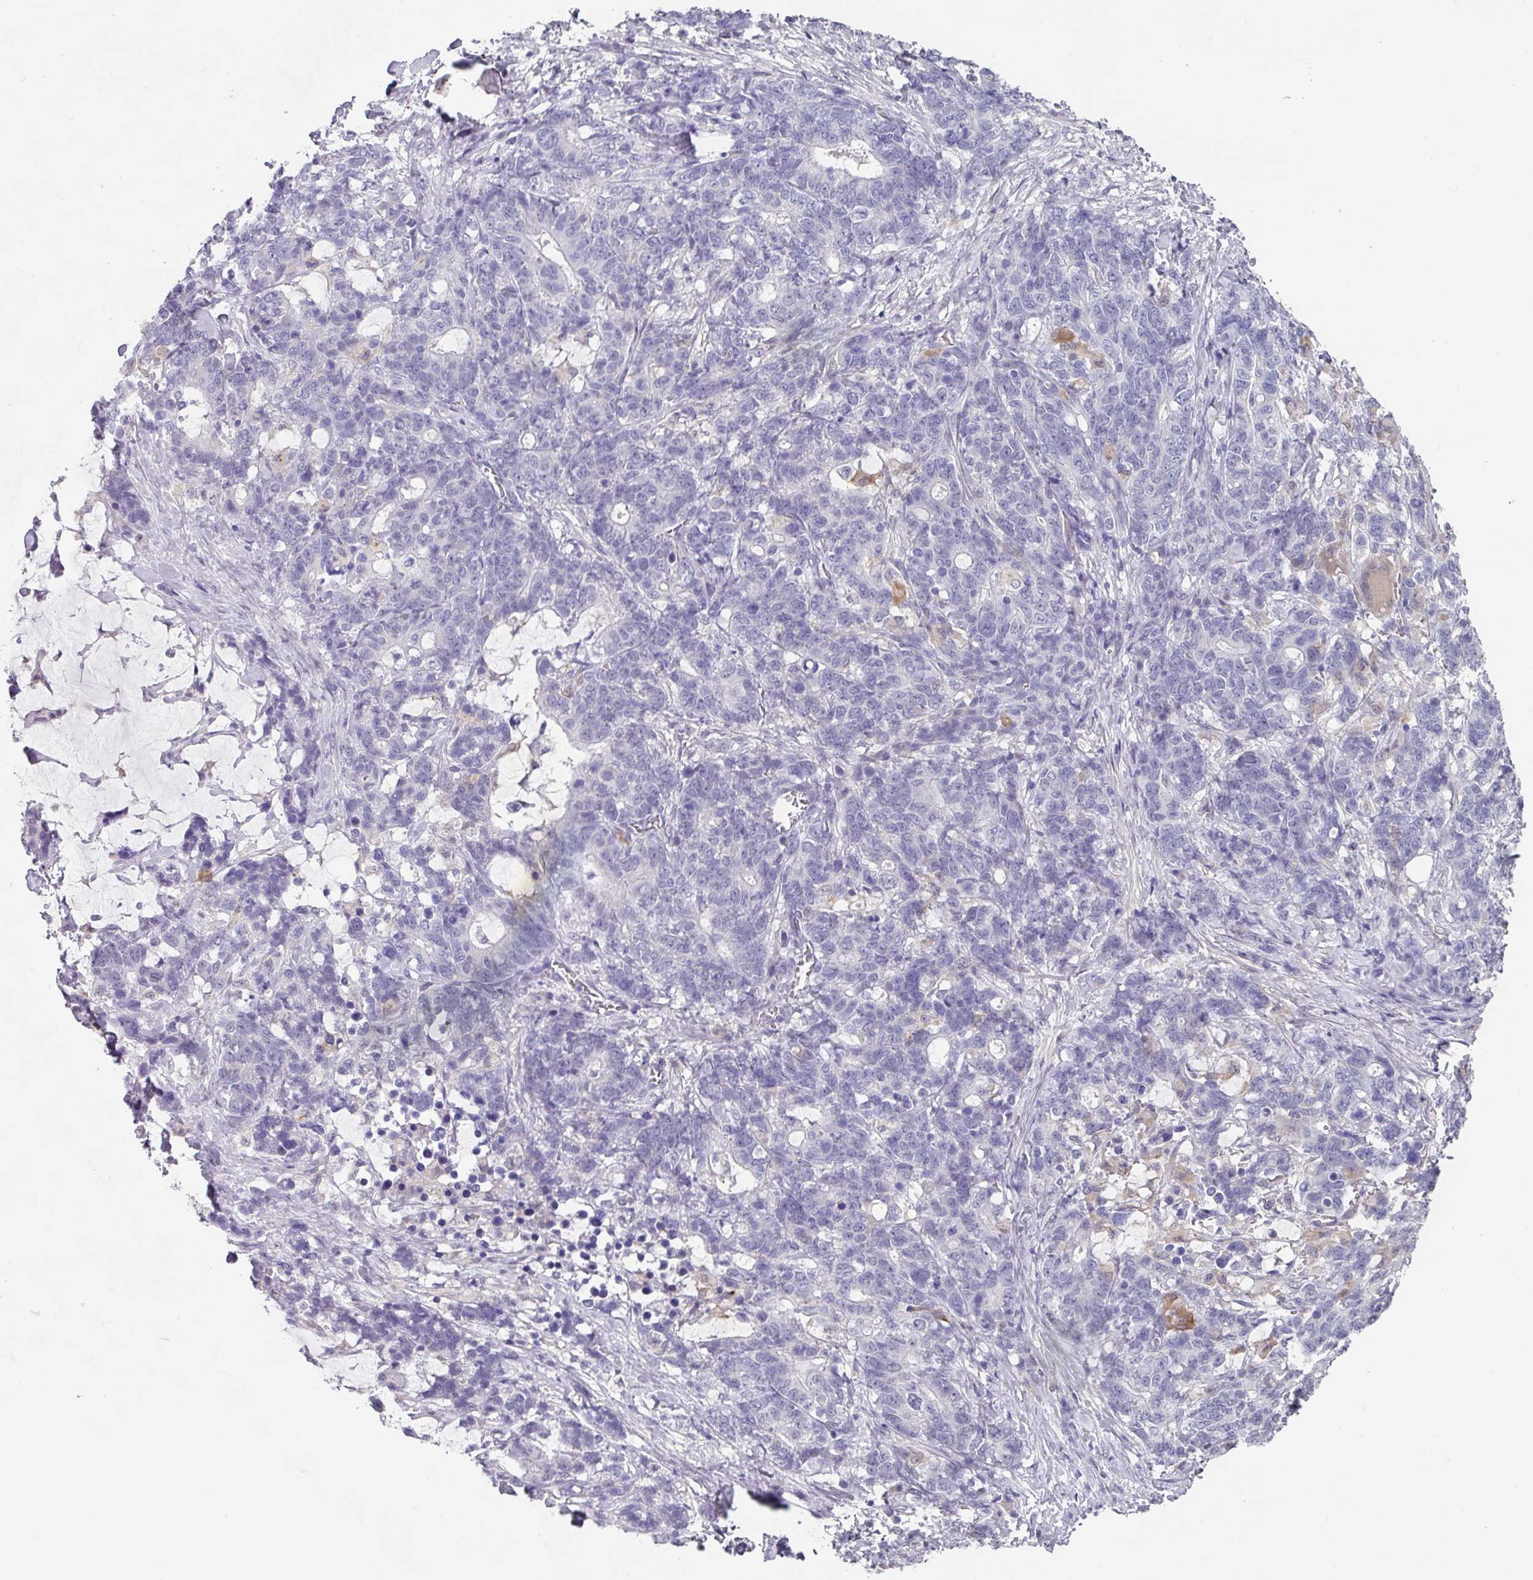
{"staining": {"intensity": "negative", "quantity": "none", "location": "none"}, "tissue": "stomach cancer", "cell_type": "Tumor cells", "image_type": "cancer", "snomed": [{"axis": "morphology", "description": "Normal tissue, NOS"}, {"axis": "morphology", "description": "Adenocarcinoma, NOS"}, {"axis": "topography", "description": "Stomach"}], "caption": "A high-resolution micrograph shows immunohistochemistry (IHC) staining of stomach cancer (adenocarcinoma), which demonstrates no significant staining in tumor cells.", "gene": "C1QB", "patient": {"sex": "female", "age": 64}}